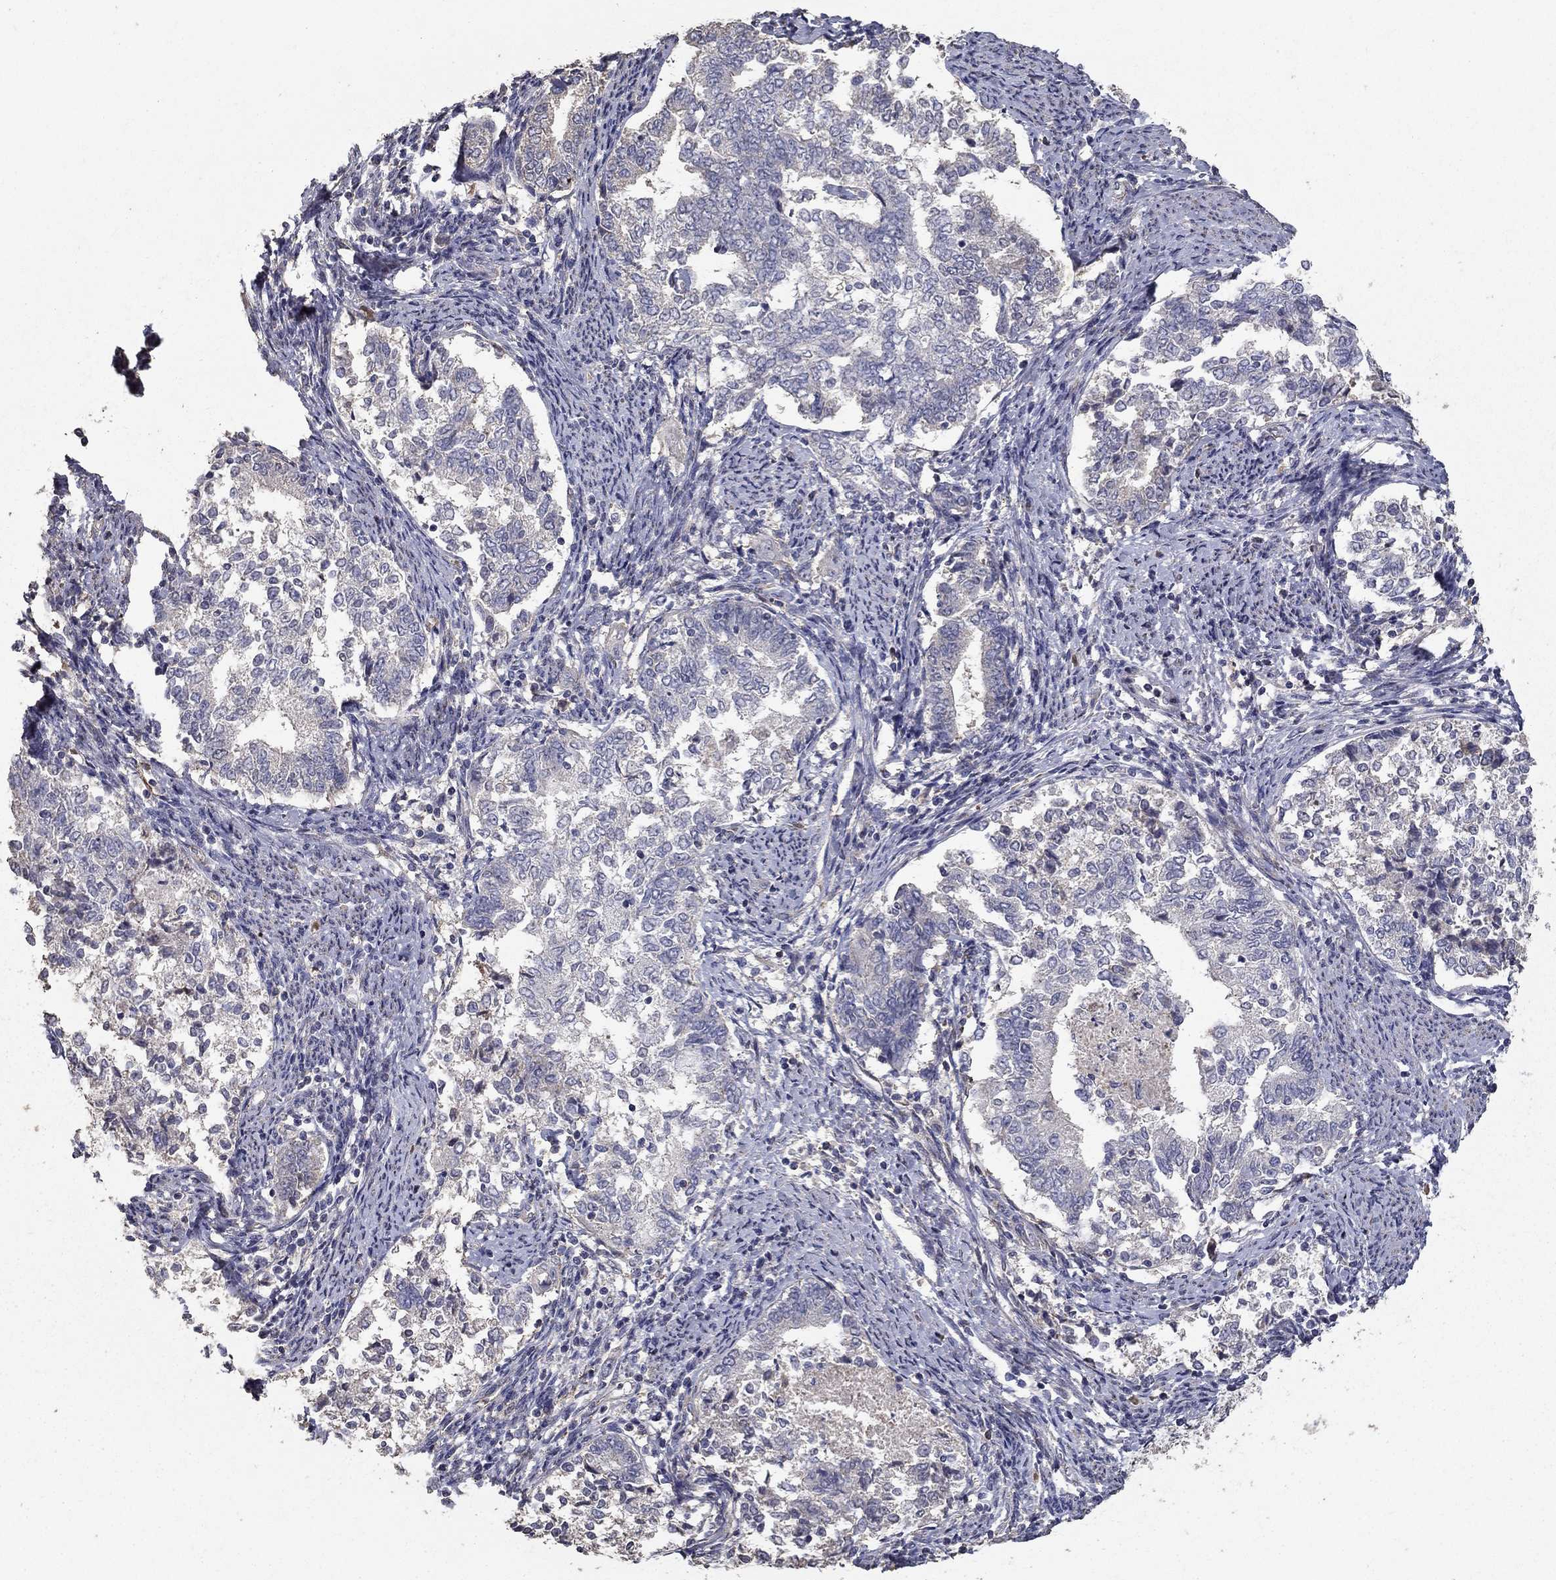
{"staining": {"intensity": "negative", "quantity": "none", "location": "none"}, "tissue": "endometrial cancer", "cell_type": "Tumor cells", "image_type": "cancer", "snomed": [{"axis": "morphology", "description": "Adenocarcinoma, NOS"}, {"axis": "topography", "description": "Endometrium"}], "caption": "DAB (3,3'-diaminobenzidine) immunohistochemical staining of adenocarcinoma (endometrial) shows no significant staining in tumor cells.", "gene": "MPP2", "patient": {"sex": "female", "age": 65}}